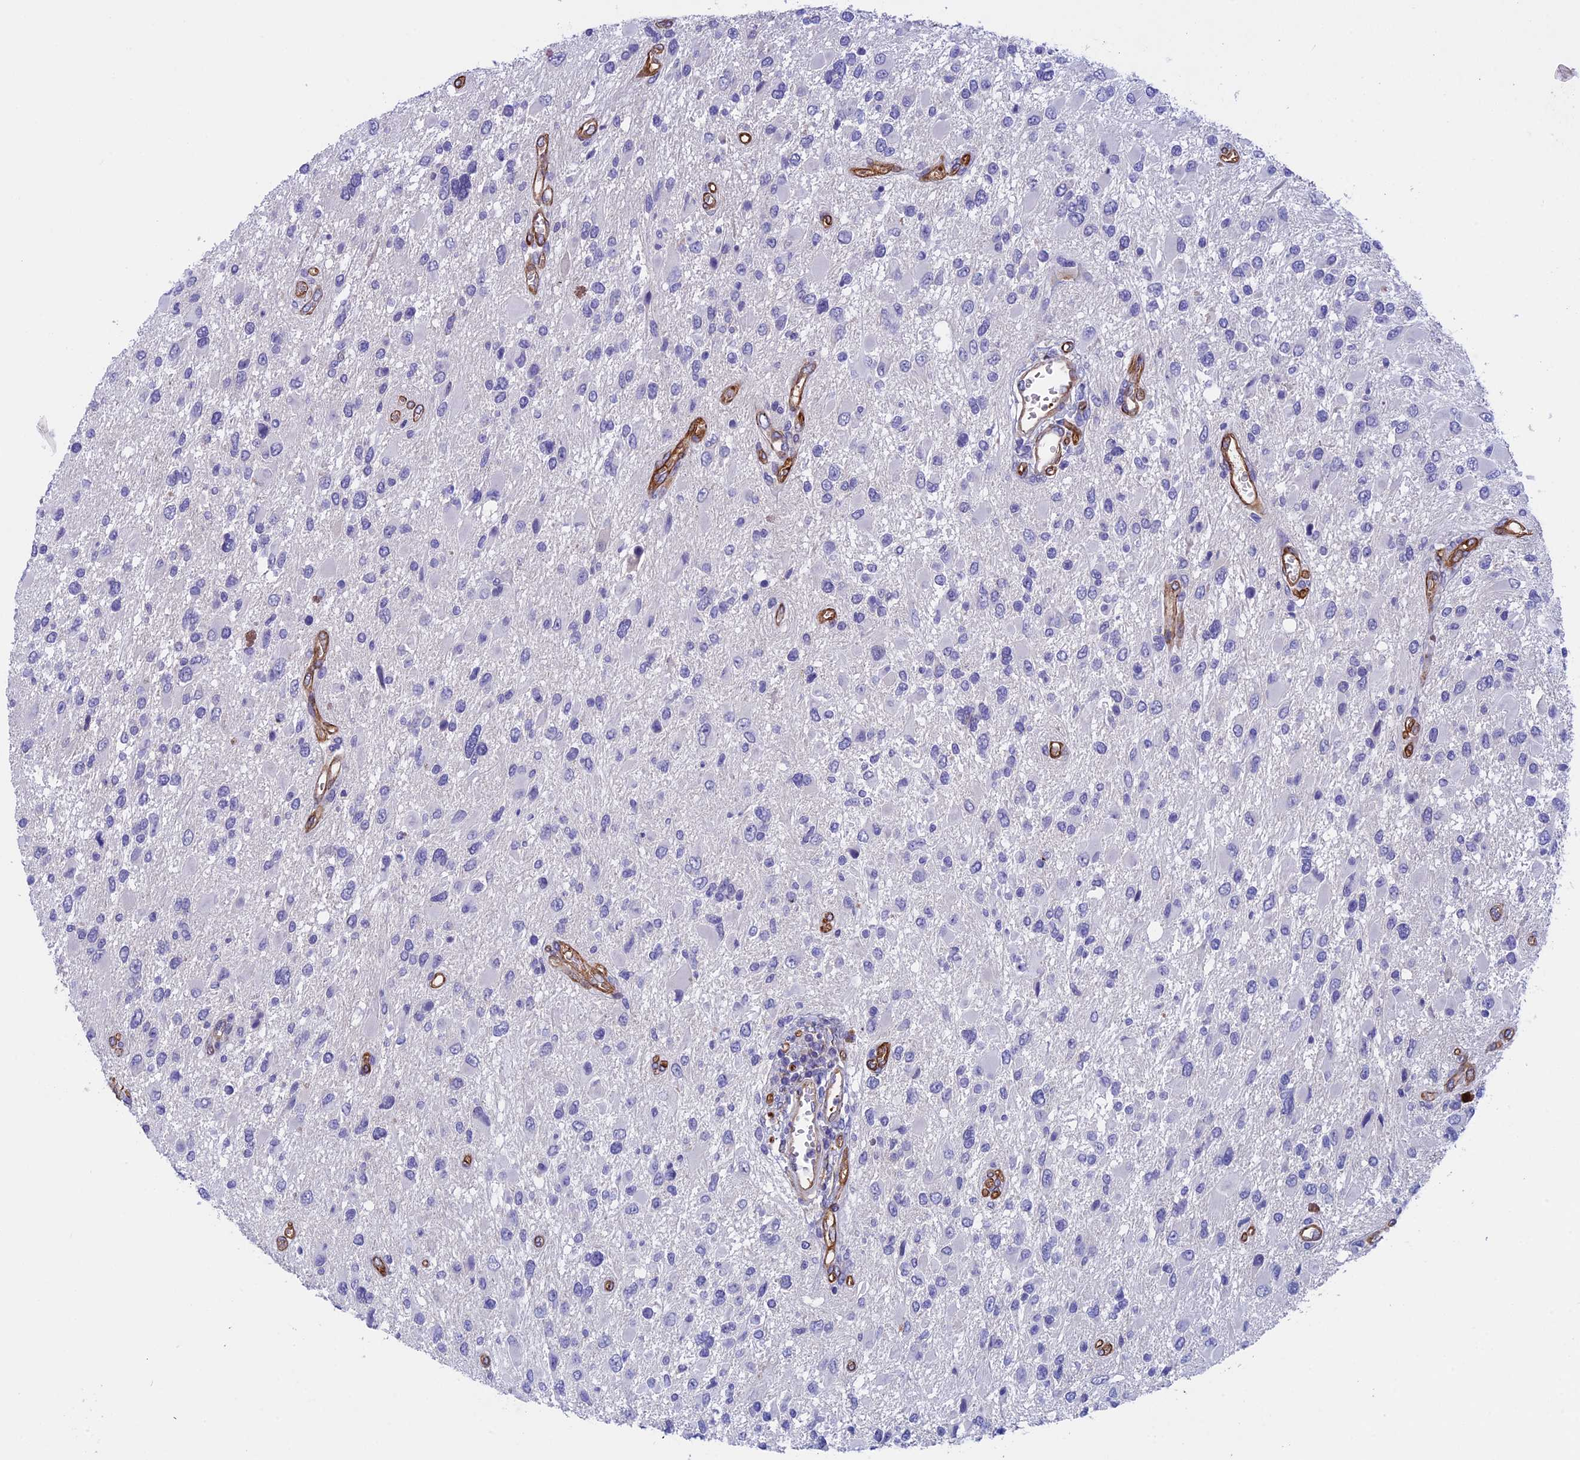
{"staining": {"intensity": "negative", "quantity": "none", "location": "none"}, "tissue": "glioma", "cell_type": "Tumor cells", "image_type": "cancer", "snomed": [{"axis": "morphology", "description": "Glioma, malignant, High grade"}, {"axis": "topography", "description": "Brain"}], "caption": "DAB (3,3'-diaminobenzidine) immunohistochemical staining of malignant high-grade glioma exhibits no significant staining in tumor cells.", "gene": "INSYN1", "patient": {"sex": "male", "age": 53}}